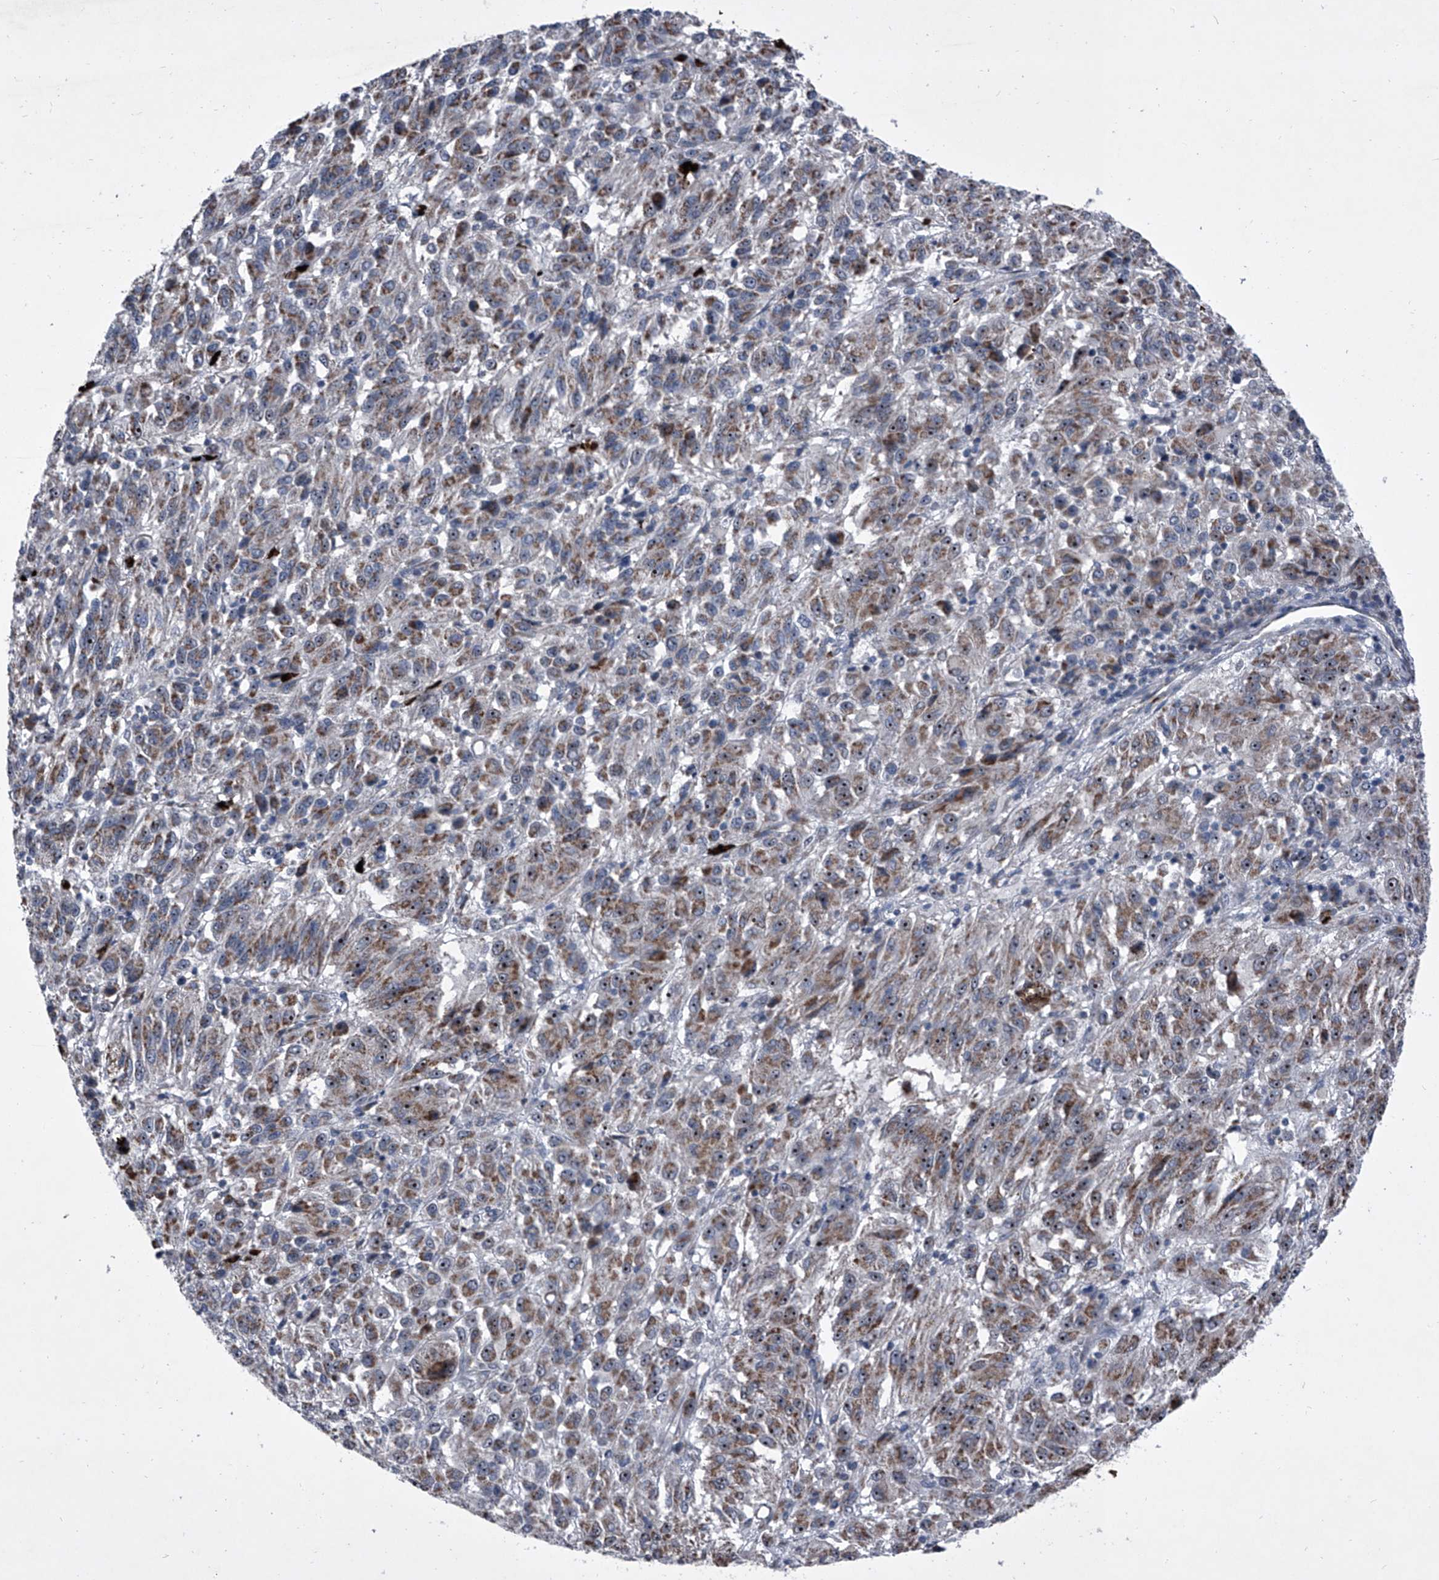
{"staining": {"intensity": "moderate", "quantity": ">75%", "location": "cytoplasmic/membranous,nuclear"}, "tissue": "melanoma", "cell_type": "Tumor cells", "image_type": "cancer", "snomed": [{"axis": "morphology", "description": "Malignant melanoma, Metastatic site"}, {"axis": "topography", "description": "Lung"}], "caption": "There is medium levels of moderate cytoplasmic/membranous and nuclear expression in tumor cells of malignant melanoma (metastatic site), as demonstrated by immunohistochemical staining (brown color).", "gene": "CEP85L", "patient": {"sex": "male", "age": 64}}